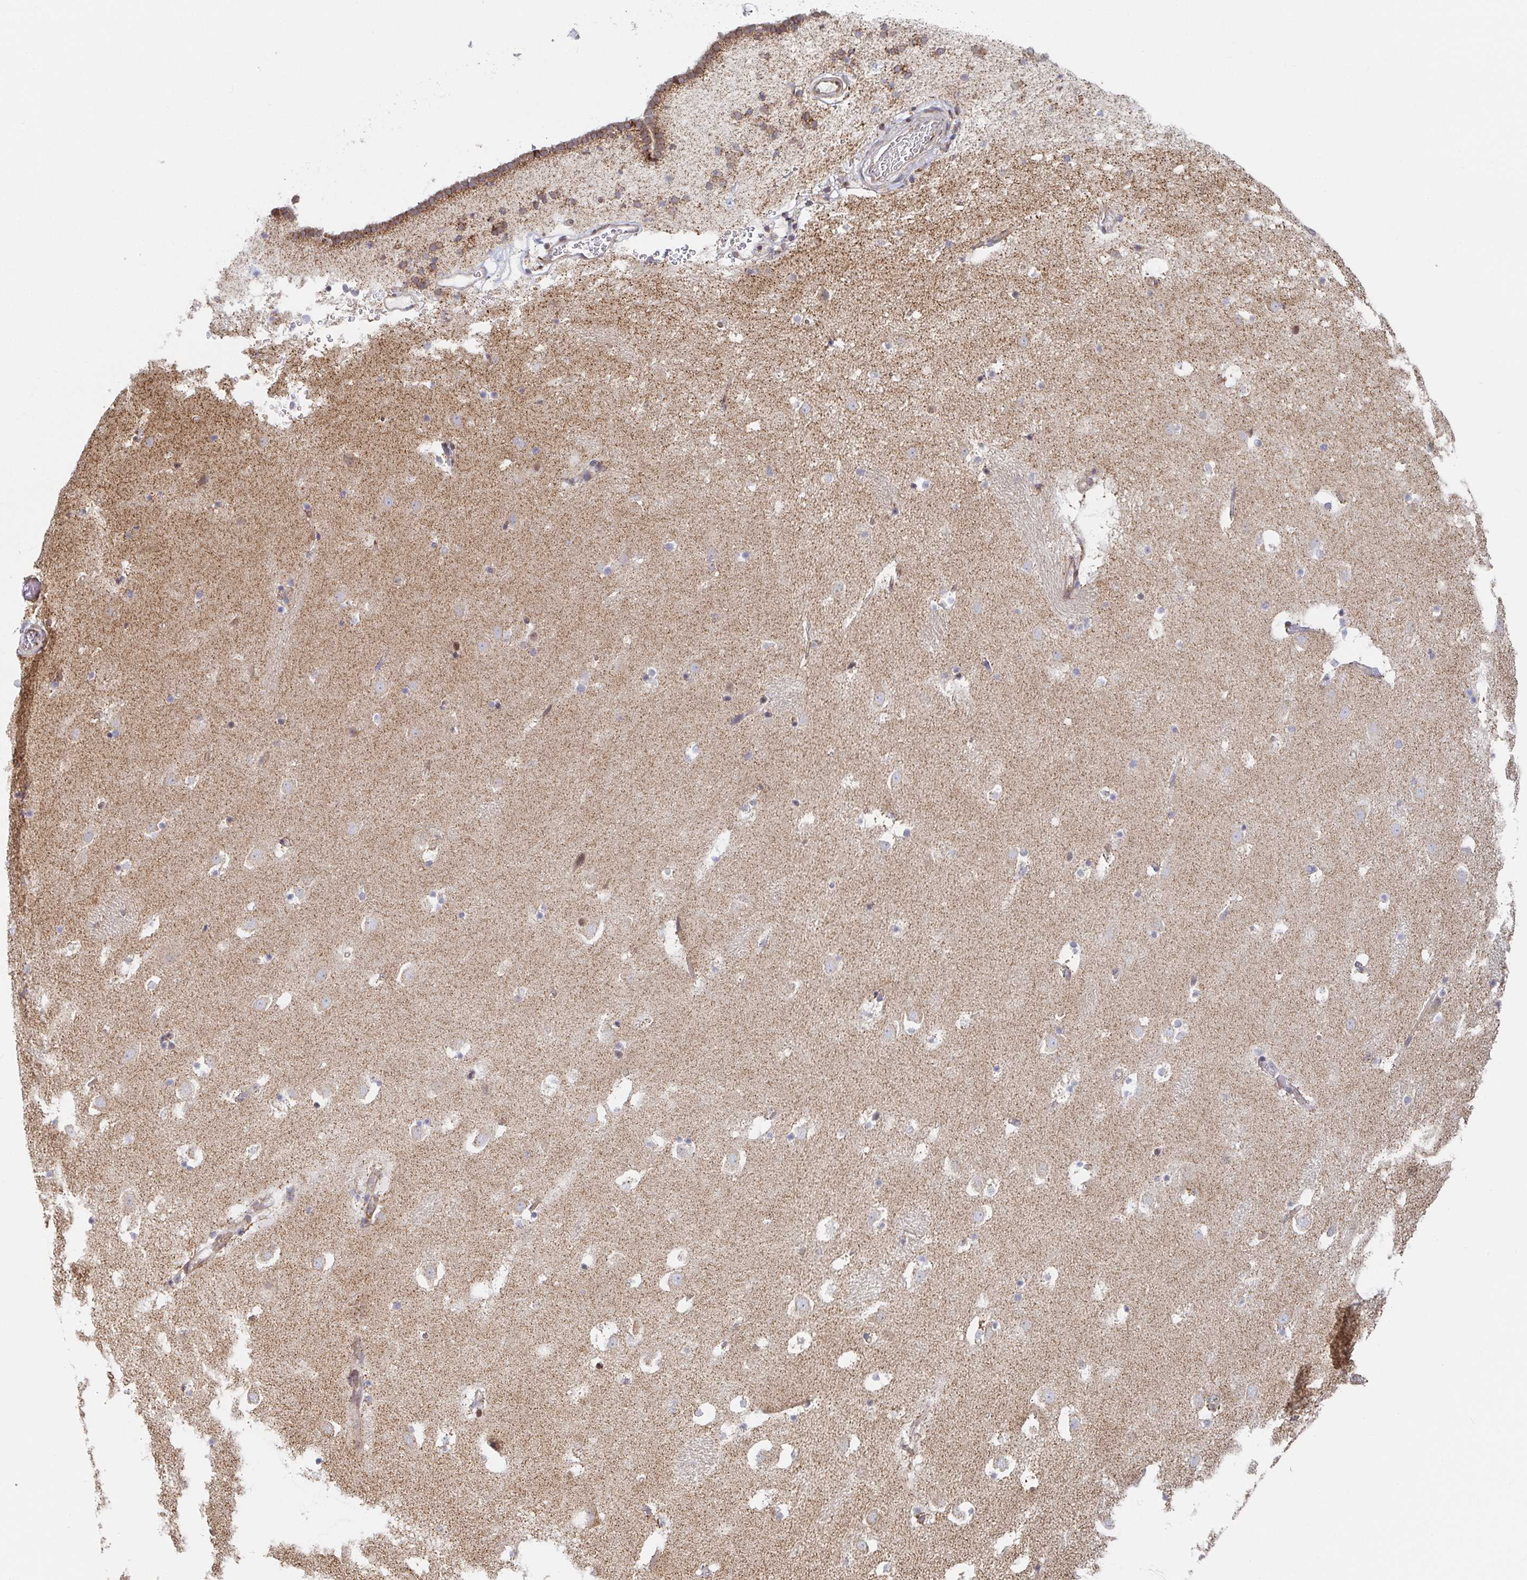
{"staining": {"intensity": "moderate", "quantity": "<25%", "location": "cytoplasmic/membranous"}, "tissue": "caudate", "cell_type": "Glial cells", "image_type": "normal", "snomed": [{"axis": "morphology", "description": "Normal tissue, NOS"}, {"axis": "topography", "description": "Lateral ventricle wall"}], "caption": "IHC micrograph of benign caudate stained for a protein (brown), which shows low levels of moderate cytoplasmic/membranous positivity in approximately <25% of glial cells.", "gene": "STARD8", "patient": {"sex": "male", "age": 37}}